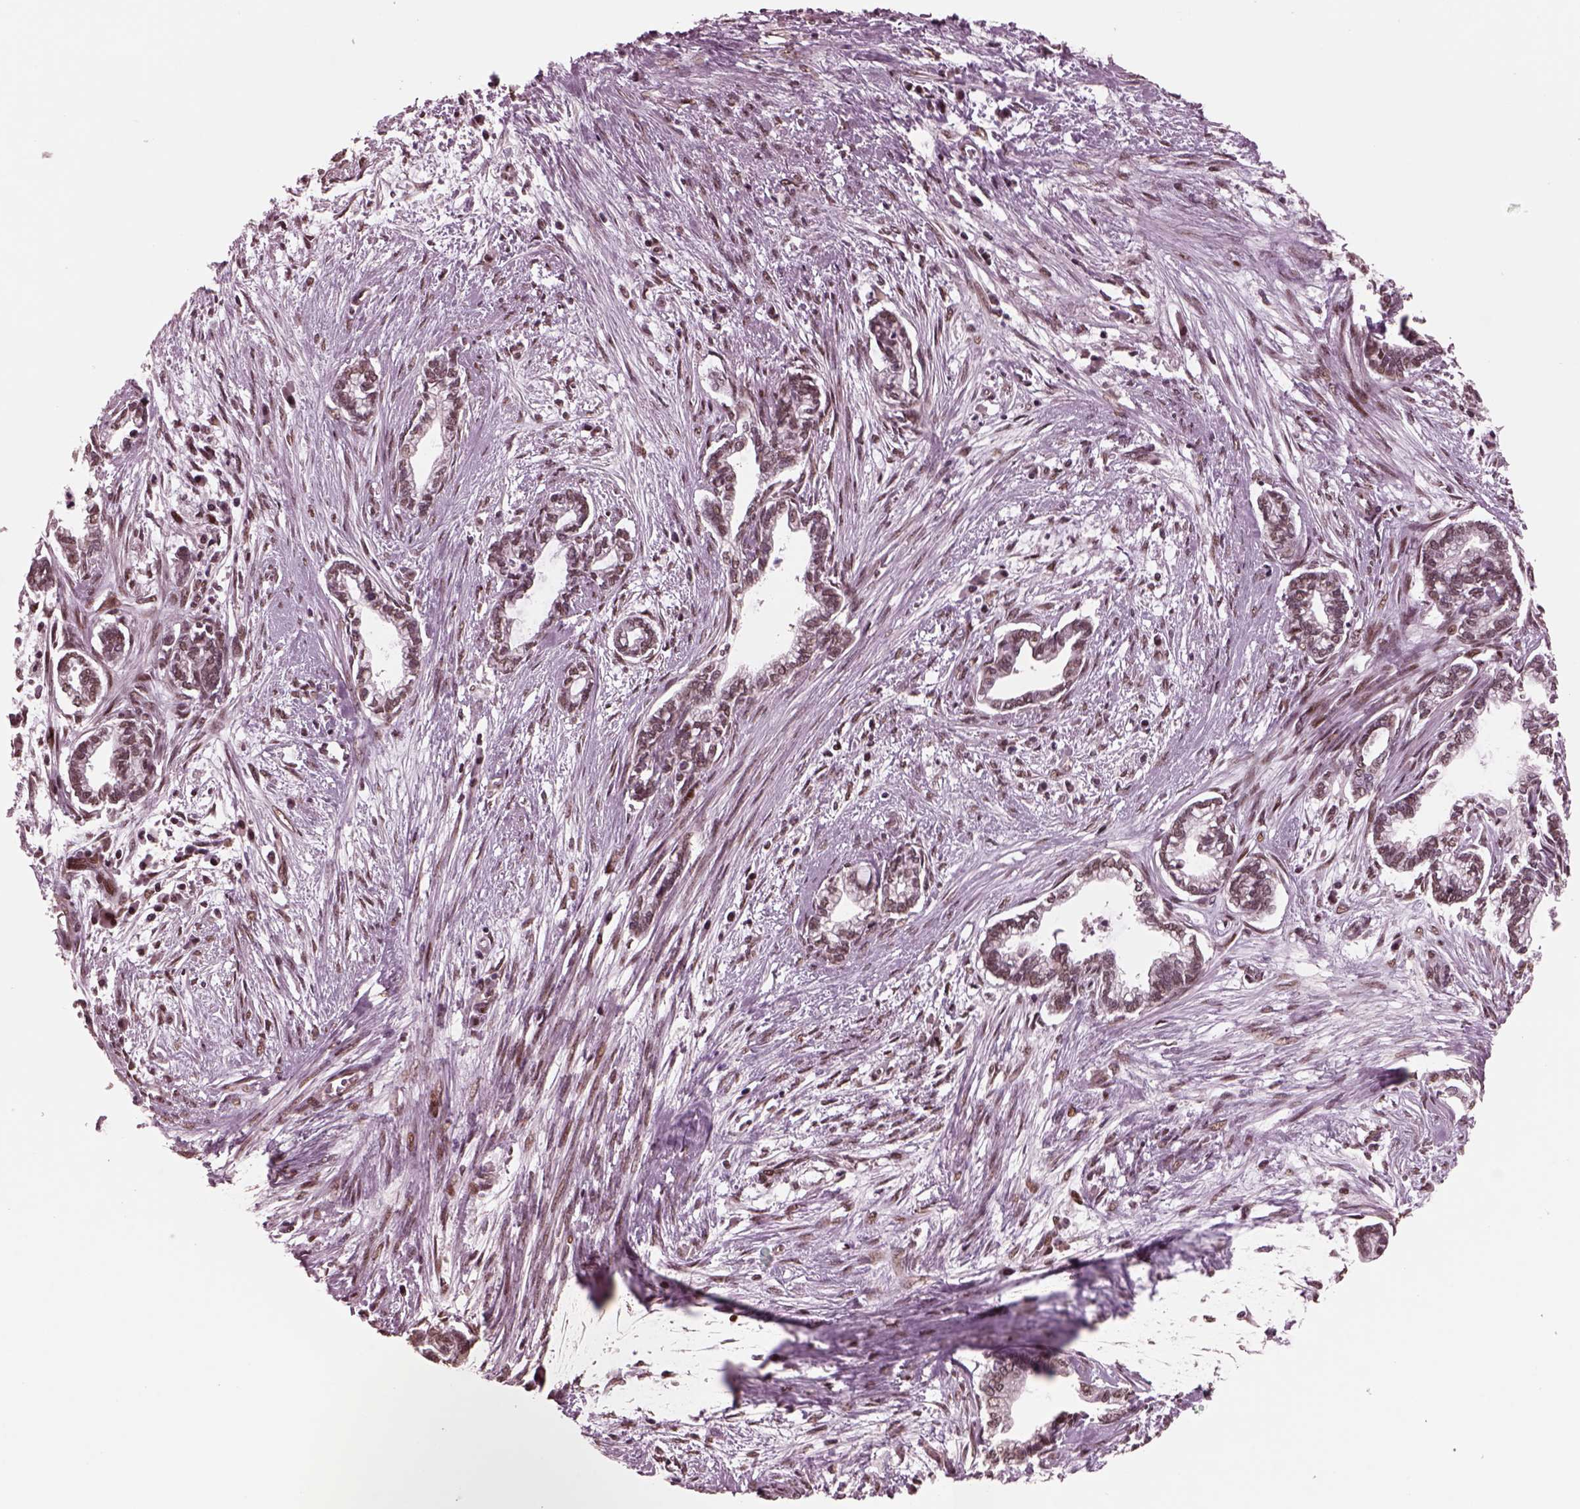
{"staining": {"intensity": "weak", "quantity": "25%-75%", "location": "nuclear"}, "tissue": "cervical cancer", "cell_type": "Tumor cells", "image_type": "cancer", "snomed": [{"axis": "morphology", "description": "Adenocarcinoma, NOS"}, {"axis": "topography", "description": "Cervix"}], "caption": "Cervical cancer stained for a protein shows weak nuclear positivity in tumor cells. (DAB (3,3'-diaminobenzidine) = brown stain, brightfield microscopy at high magnification).", "gene": "NAP1L5", "patient": {"sex": "female", "age": 62}}